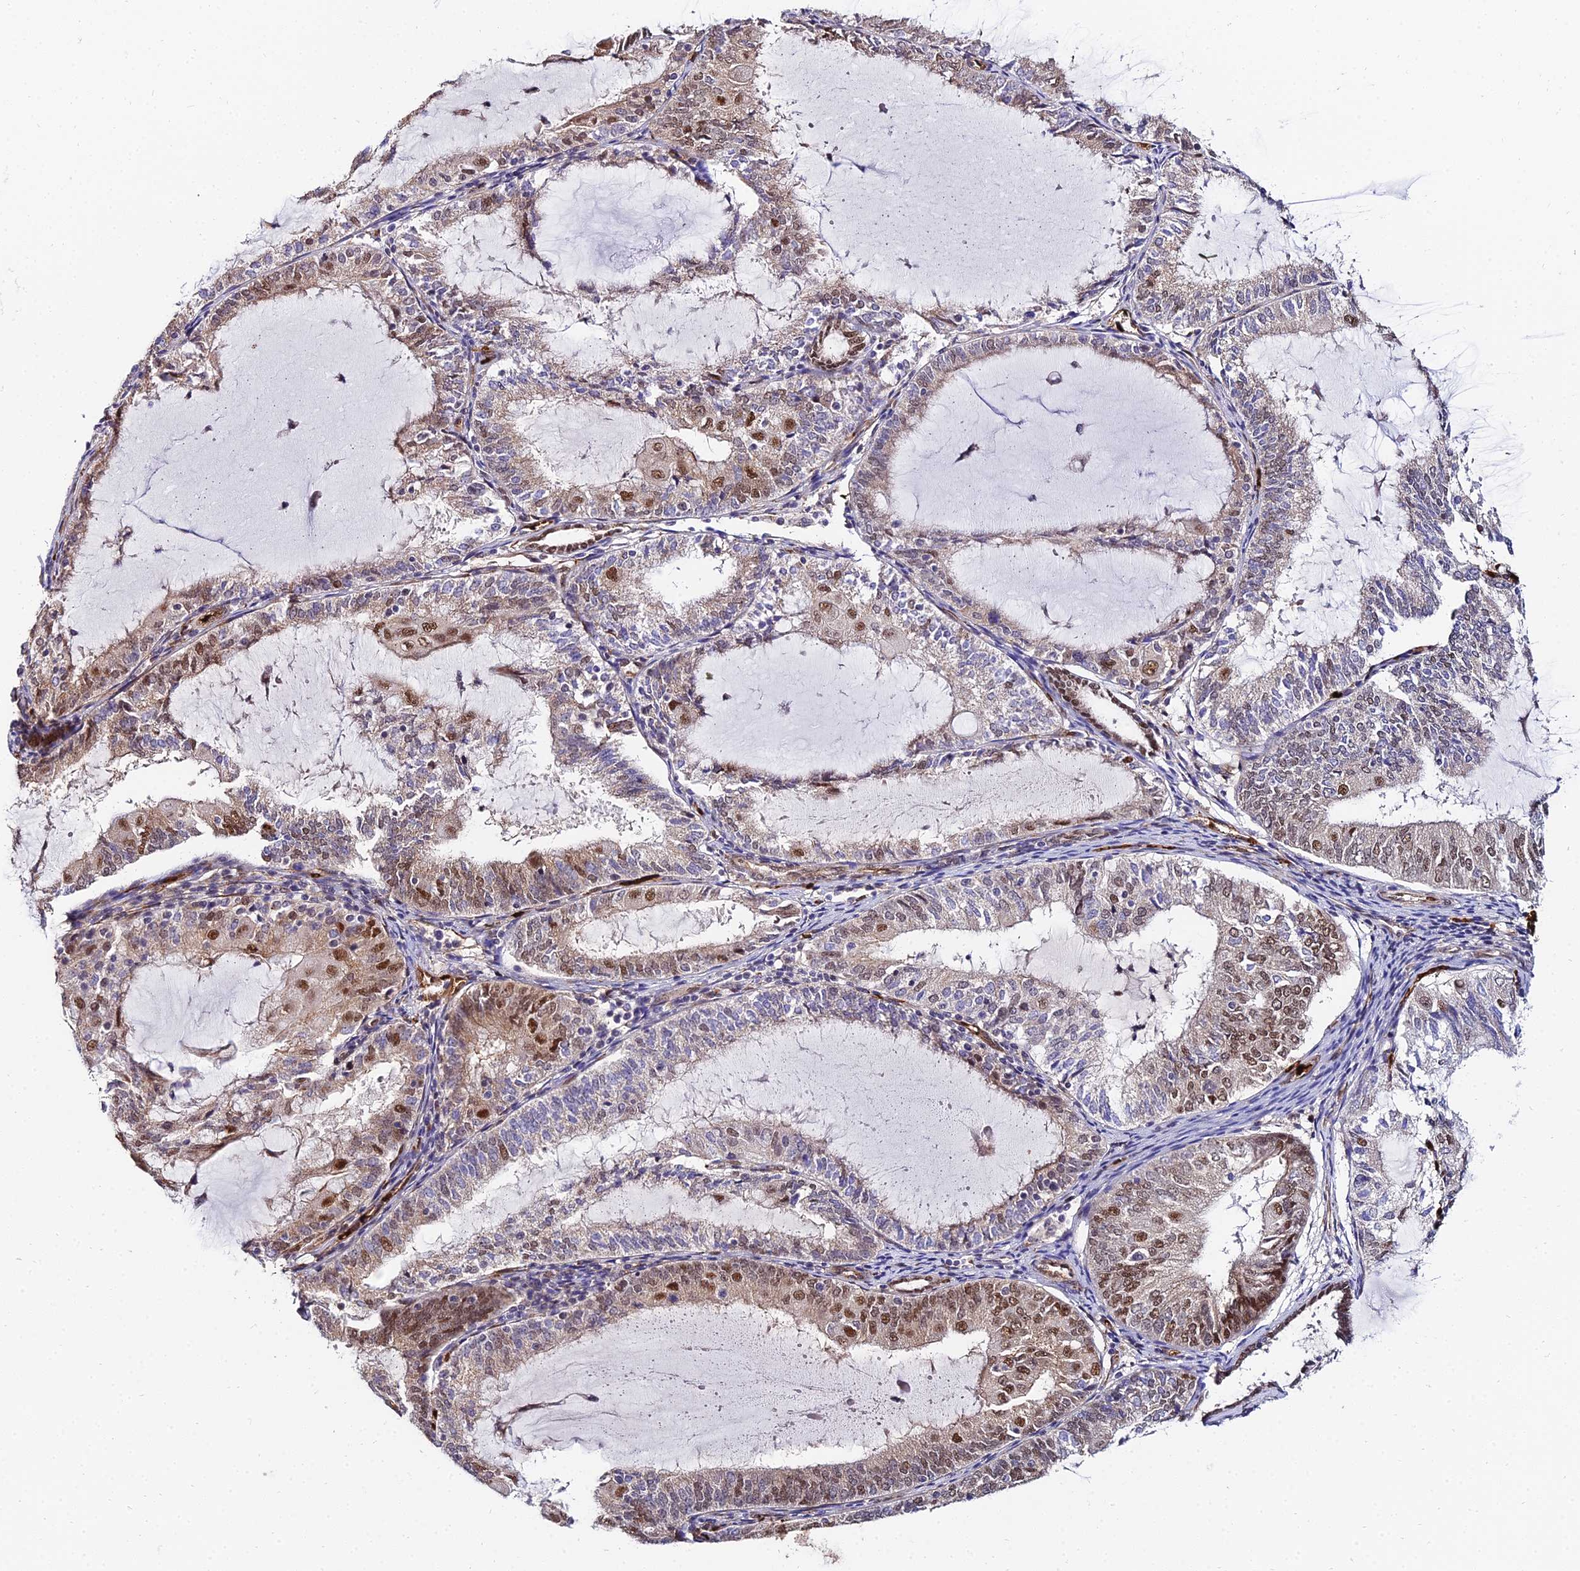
{"staining": {"intensity": "strong", "quantity": "<25%", "location": "cytoplasmic/membranous,nuclear"}, "tissue": "endometrial cancer", "cell_type": "Tumor cells", "image_type": "cancer", "snomed": [{"axis": "morphology", "description": "Adenocarcinoma, NOS"}, {"axis": "topography", "description": "Endometrium"}], "caption": "A photomicrograph of human endometrial cancer stained for a protein displays strong cytoplasmic/membranous and nuclear brown staining in tumor cells.", "gene": "BCL9", "patient": {"sex": "female", "age": 81}}